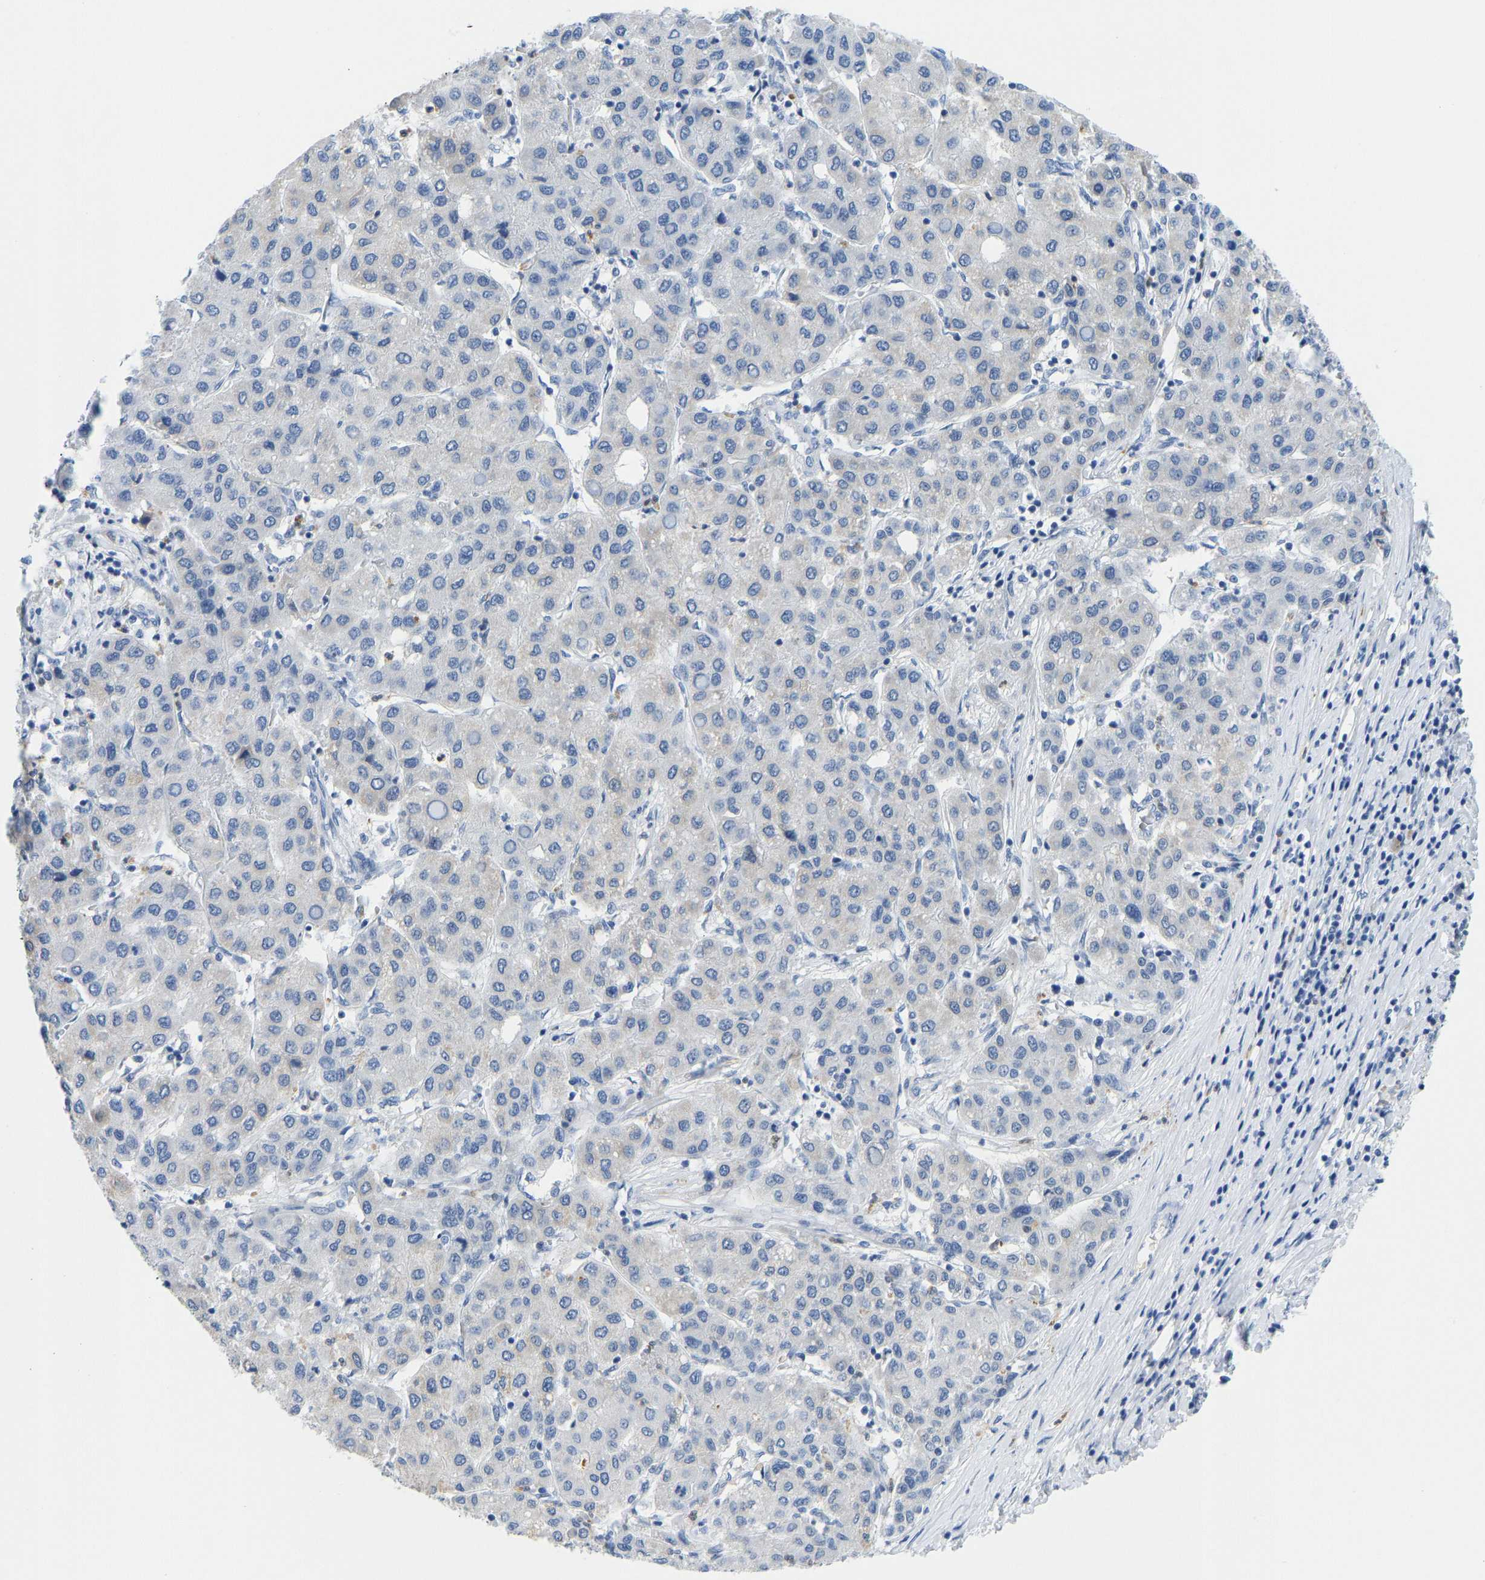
{"staining": {"intensity": "negative", "quantity": "none", "location": "none"}, "tissue": "liver cancer", "cell_type": "Tumor cells", "image_type": "cancer", "snomed": [{"axis": "morphology", "description": "Carcinoma, Hepatocellular, NOS"}, {"axis": "topography", "description": "Liver"}], "caption": "This image is of liver hepatocellular carcinoma stained with IHC to label a protein in brown with the nuclei are counter-stained blue. There is no staining in tumor cells.", "gene": "TXNDC2", "patient": {"sex": "male", "age": 65}}